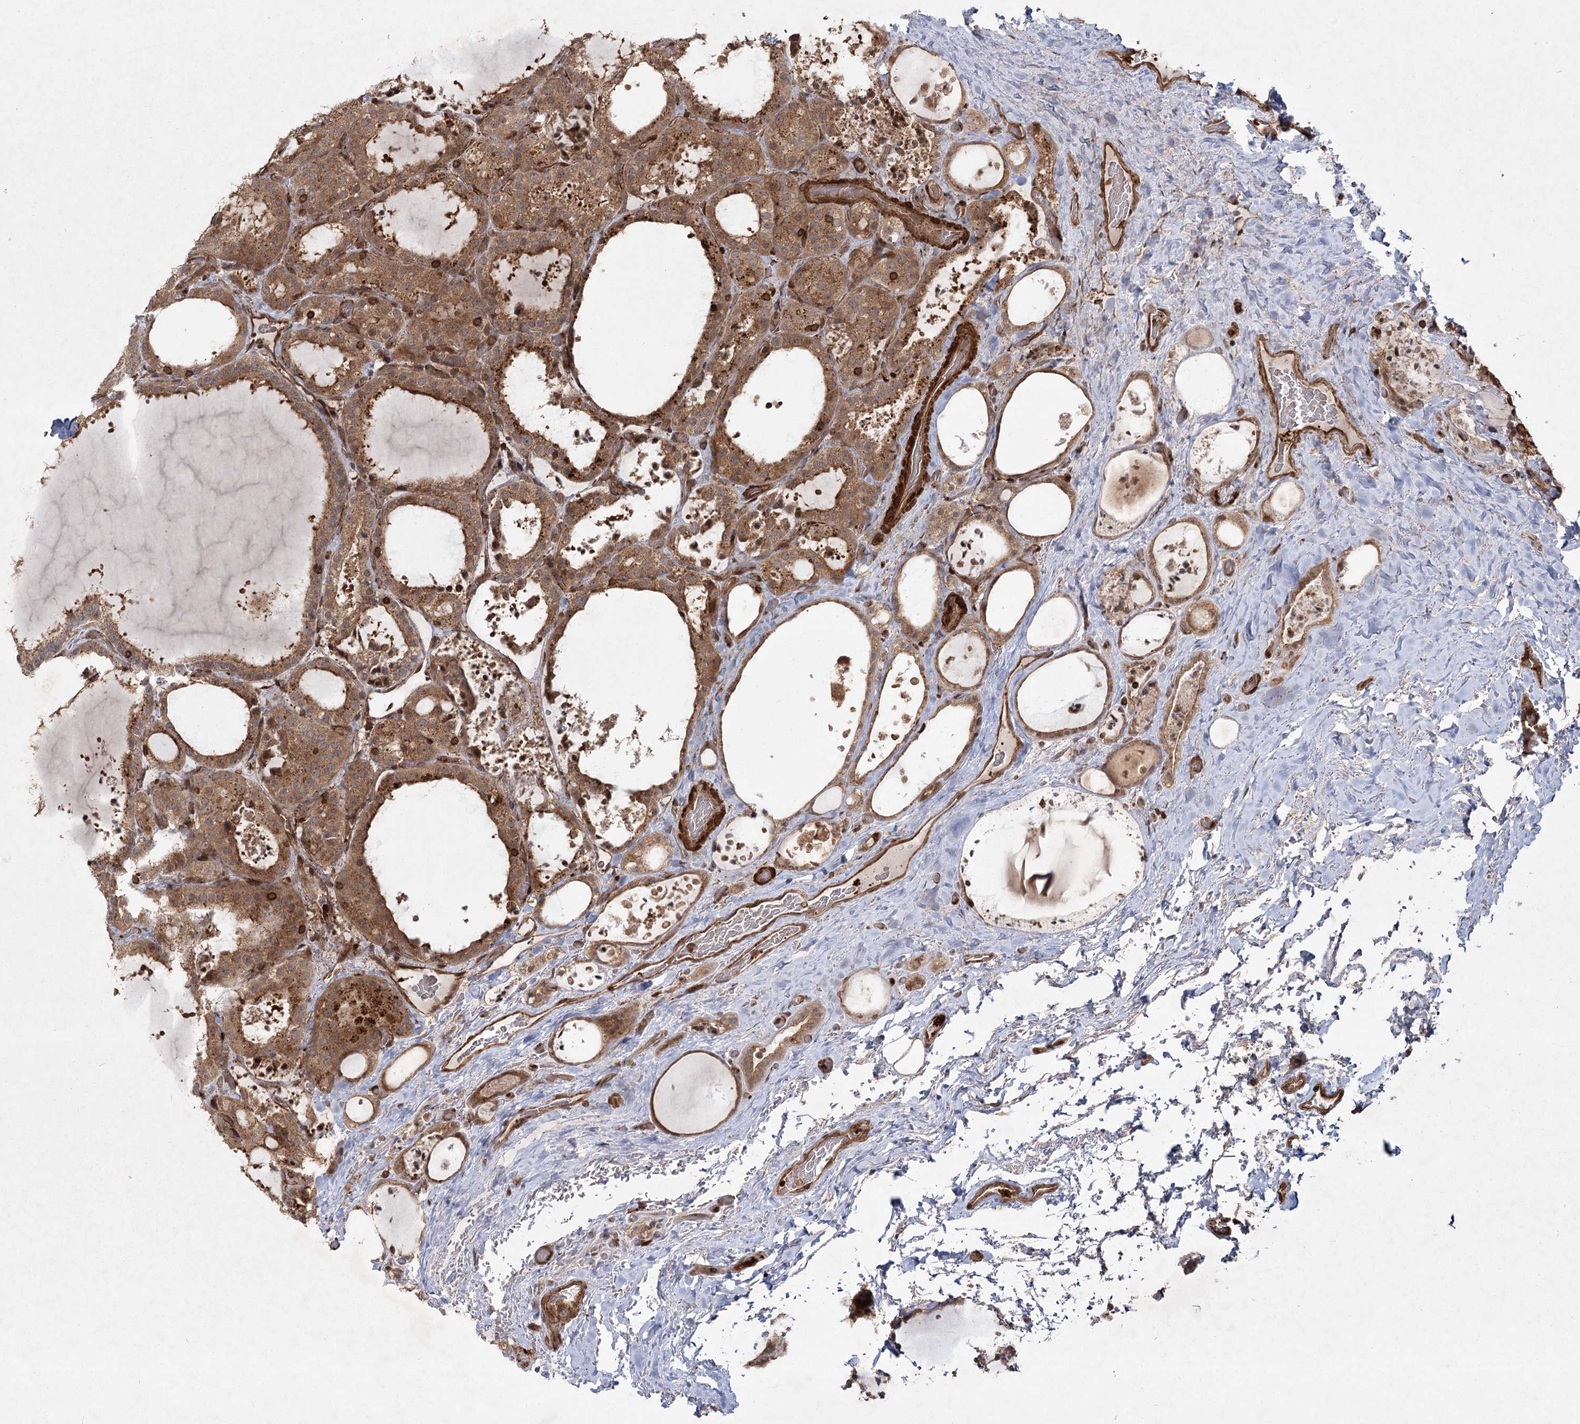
{"staining": {"intensity": "moderate", "quantity": ">75%", "location": "cytoplasmic/membranous"}, "tissue": "thyroid cancer", "cell_type": "Tumor cells", "image_type": "cancer", "snomed": [{"axis": "morphology", "description": "Papillary adenocarcinoma, NOS"}, {"axis": "topography", "description": "Thyroid gland"}], "caption": "A brown stain labels moderate cytoplasmic/membranous positivity of a protein in human thyroid cancer (papillary adenocarcinoma) tumor cells. Nuclei are stained in blue.", "gene": "MDFIC", "patient": {"sex": "male", "age": 77}}